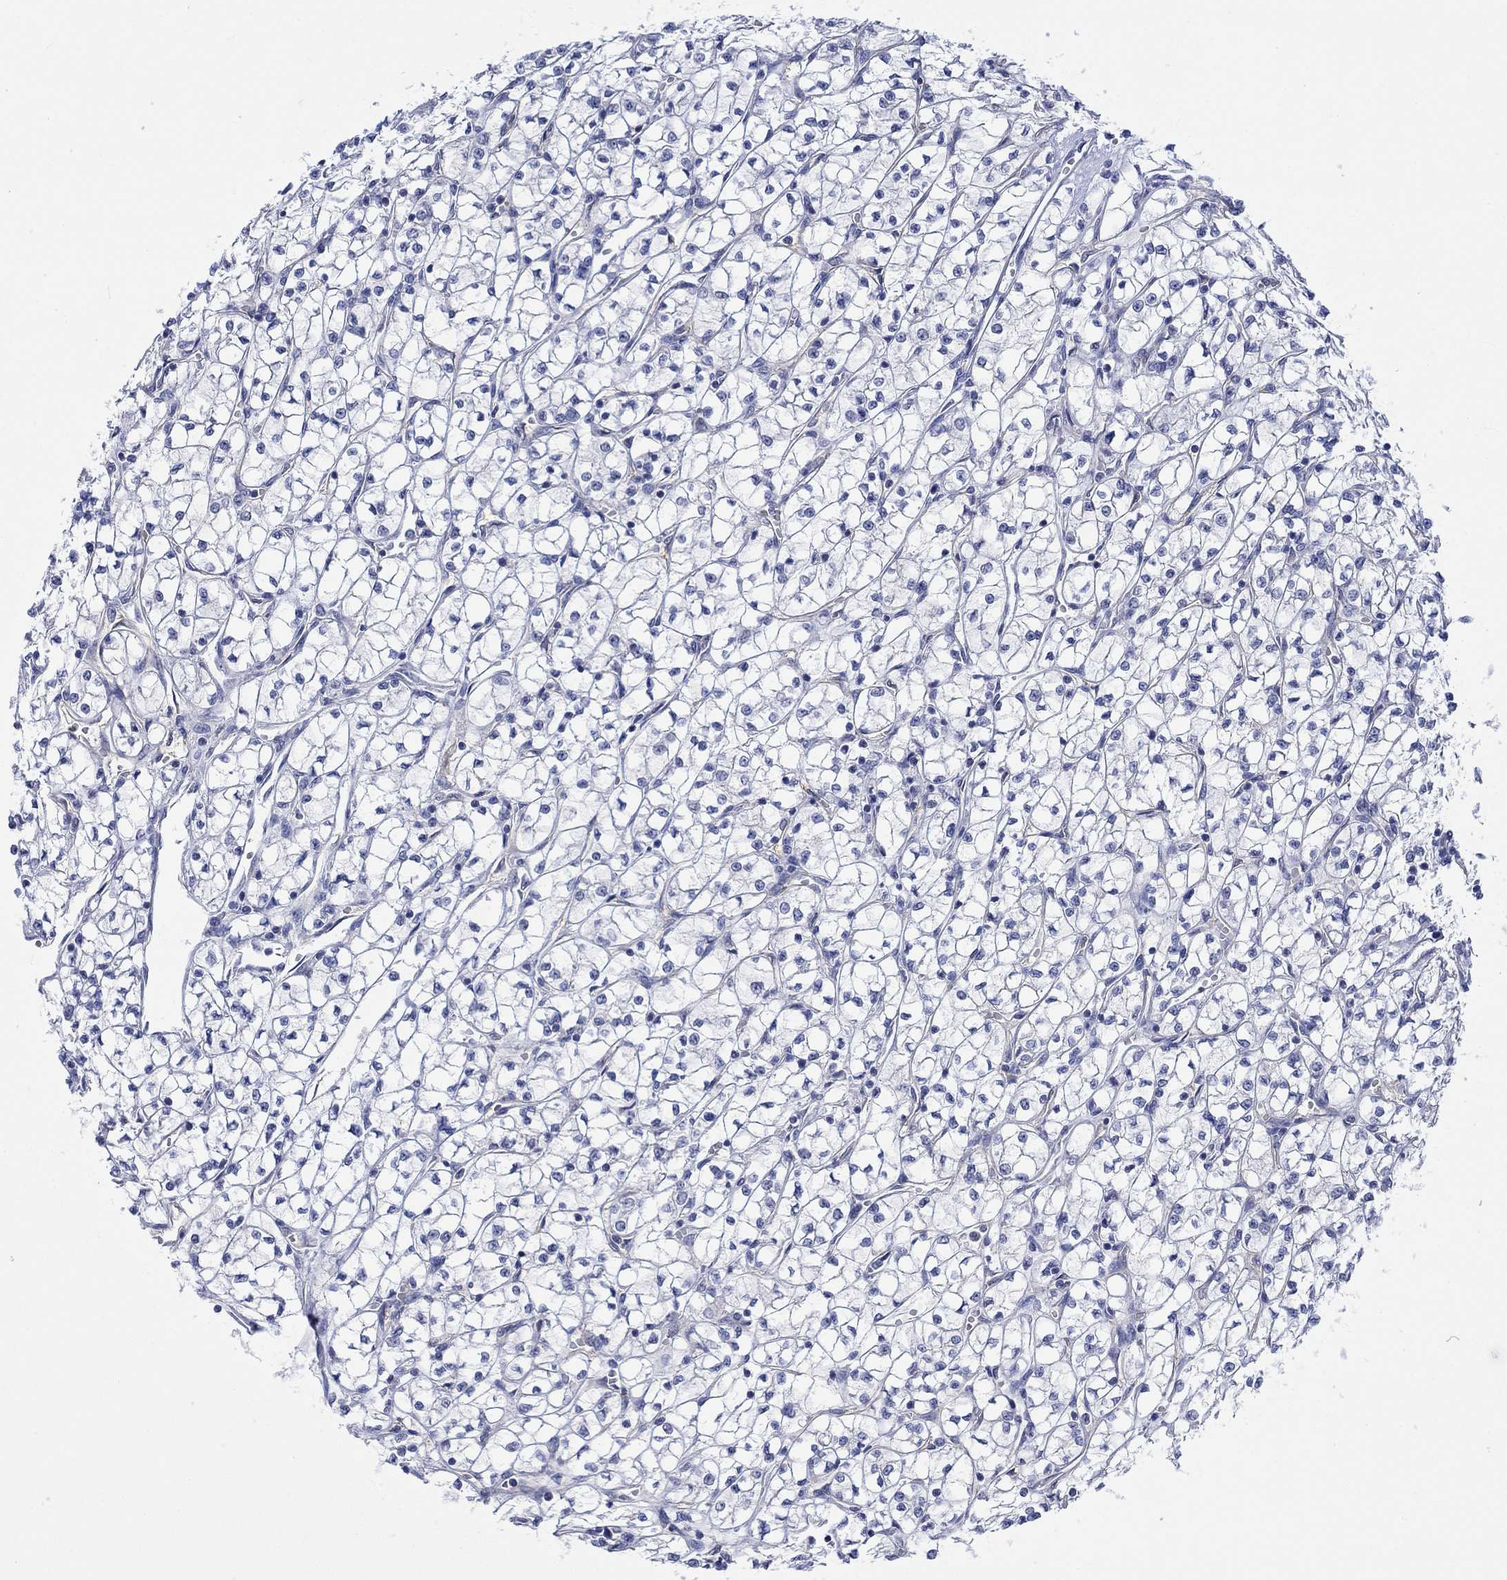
{"staining": {"intensity": "negative", "quantity": "none", "location": "none"}, "tissue": "renal cancer", "cell_type": "Tumor cells", "image_type": "cancer", "snomed": [{"axis": "morphology", "description": "Adenocarcinoma, NOS"}, {"axis": "topography", "description": "Kidney"}], "caption": "This is an immunohistochemistry (IHC) image of human renal cancer (adenocarcinoma). There is no staining in tumor cells.", "gene": "AGRP", "patient": {"sex": "female", "age": 64}}